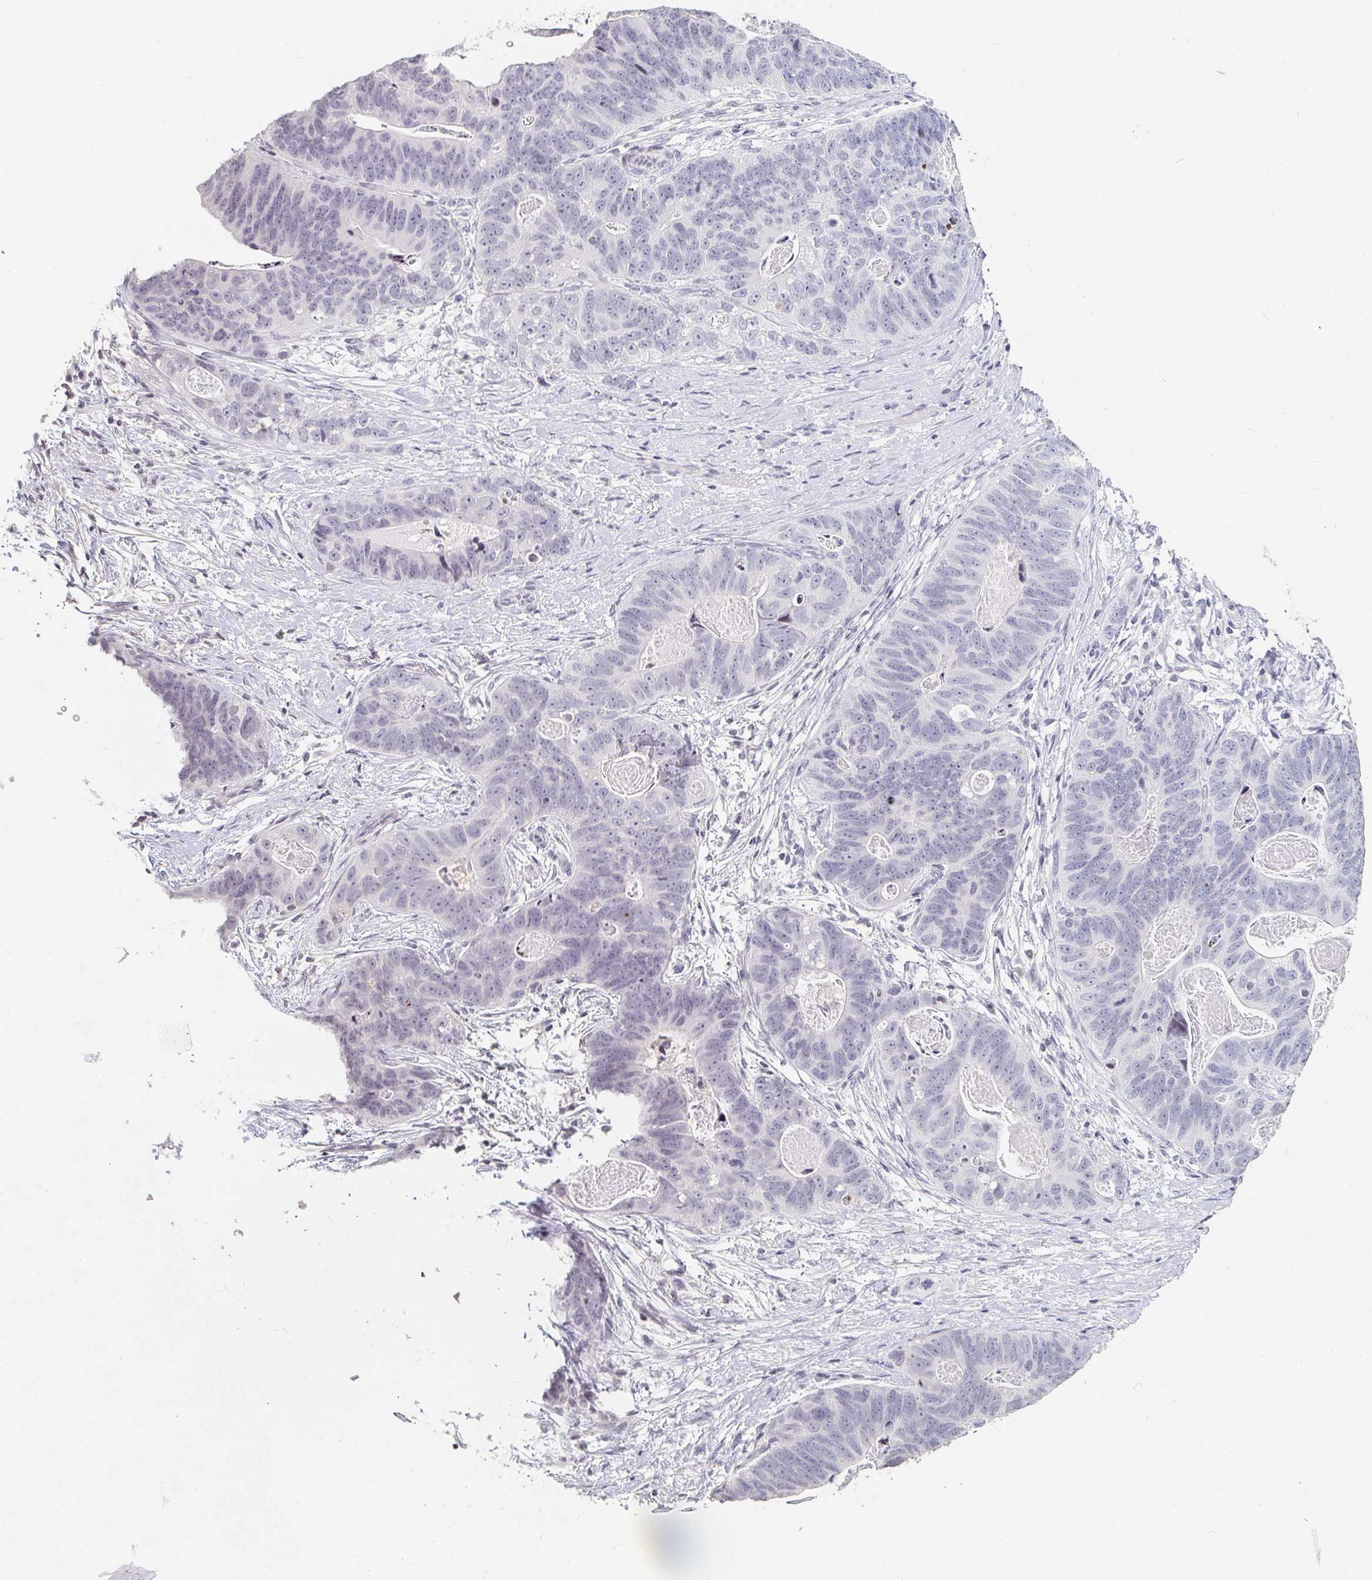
{"staining": {"intensity": "negative", "quantity": "none", "location": "none"}, "tissue": "stomach cancer", "cell_type": "Tumor cells", "image_type": "cancer", "snomed": [{"axis": "morphology", "description": "Normal tissue, NOS"}, {"axis": "morphology", "description": "Adenocarcinoma, NOS"}, {"axis": "topography", "description": "Stomach"}], "caption": "The micrograph exhibits no staining of tumor cells in adenocarcinoma (stomach).", "gene": "NME9", "patient": {"sex": "female", "age": 89}}